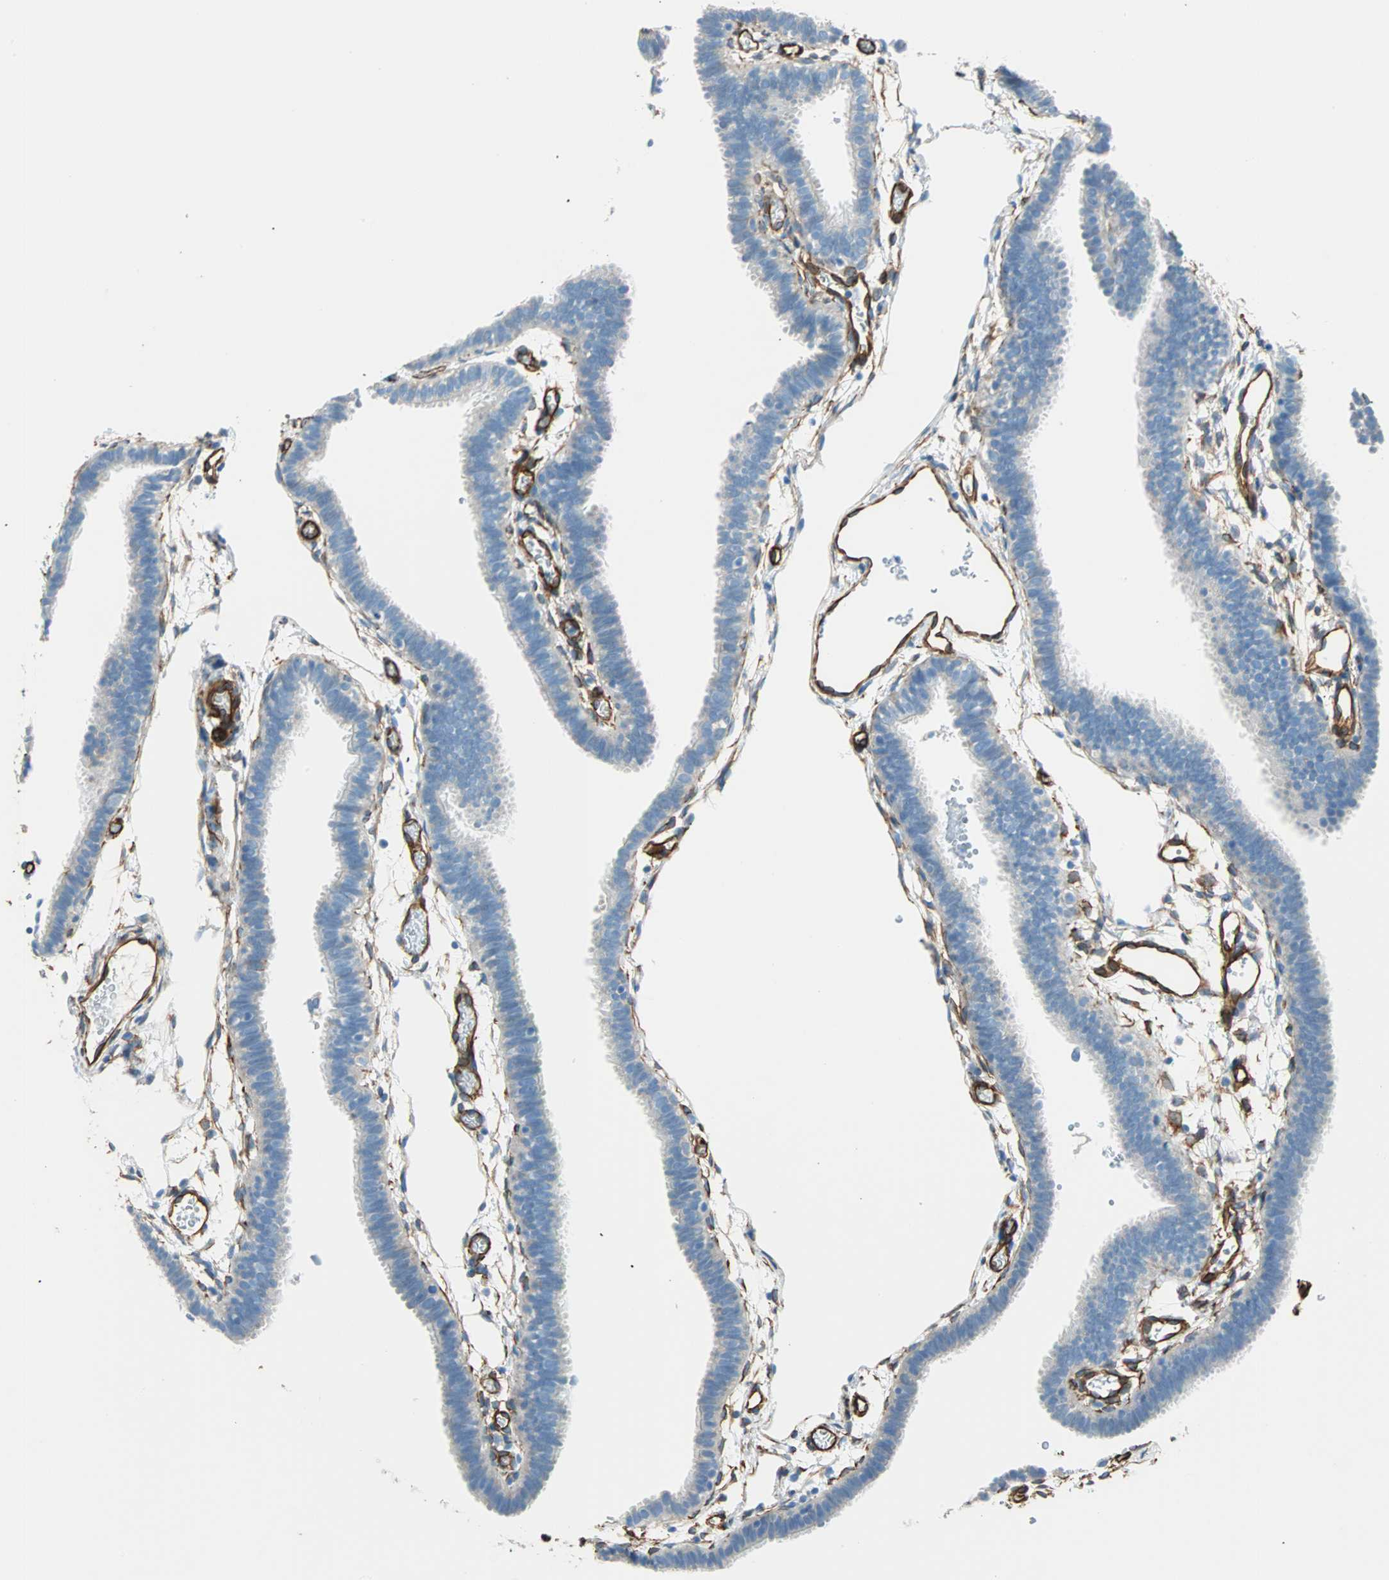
{"staining": {"intensity": "negative", "quantity": "none", "location": "none"}, "tissue": "fallopian tube", "cell_type": "Glandular cells", "image_type": "normal", "snomed": [{"axis": "morphology", "description": "Normal tissue, NOS"}, {"axis": "topography", "description": "Fallopian tube"}], "caption": "This is a image of immunohistochemistry staining of normal fallopian tube, which shows no staining in glandular cells.", "gene": "NES", "patient": {"sex": "female", "age": 29}}